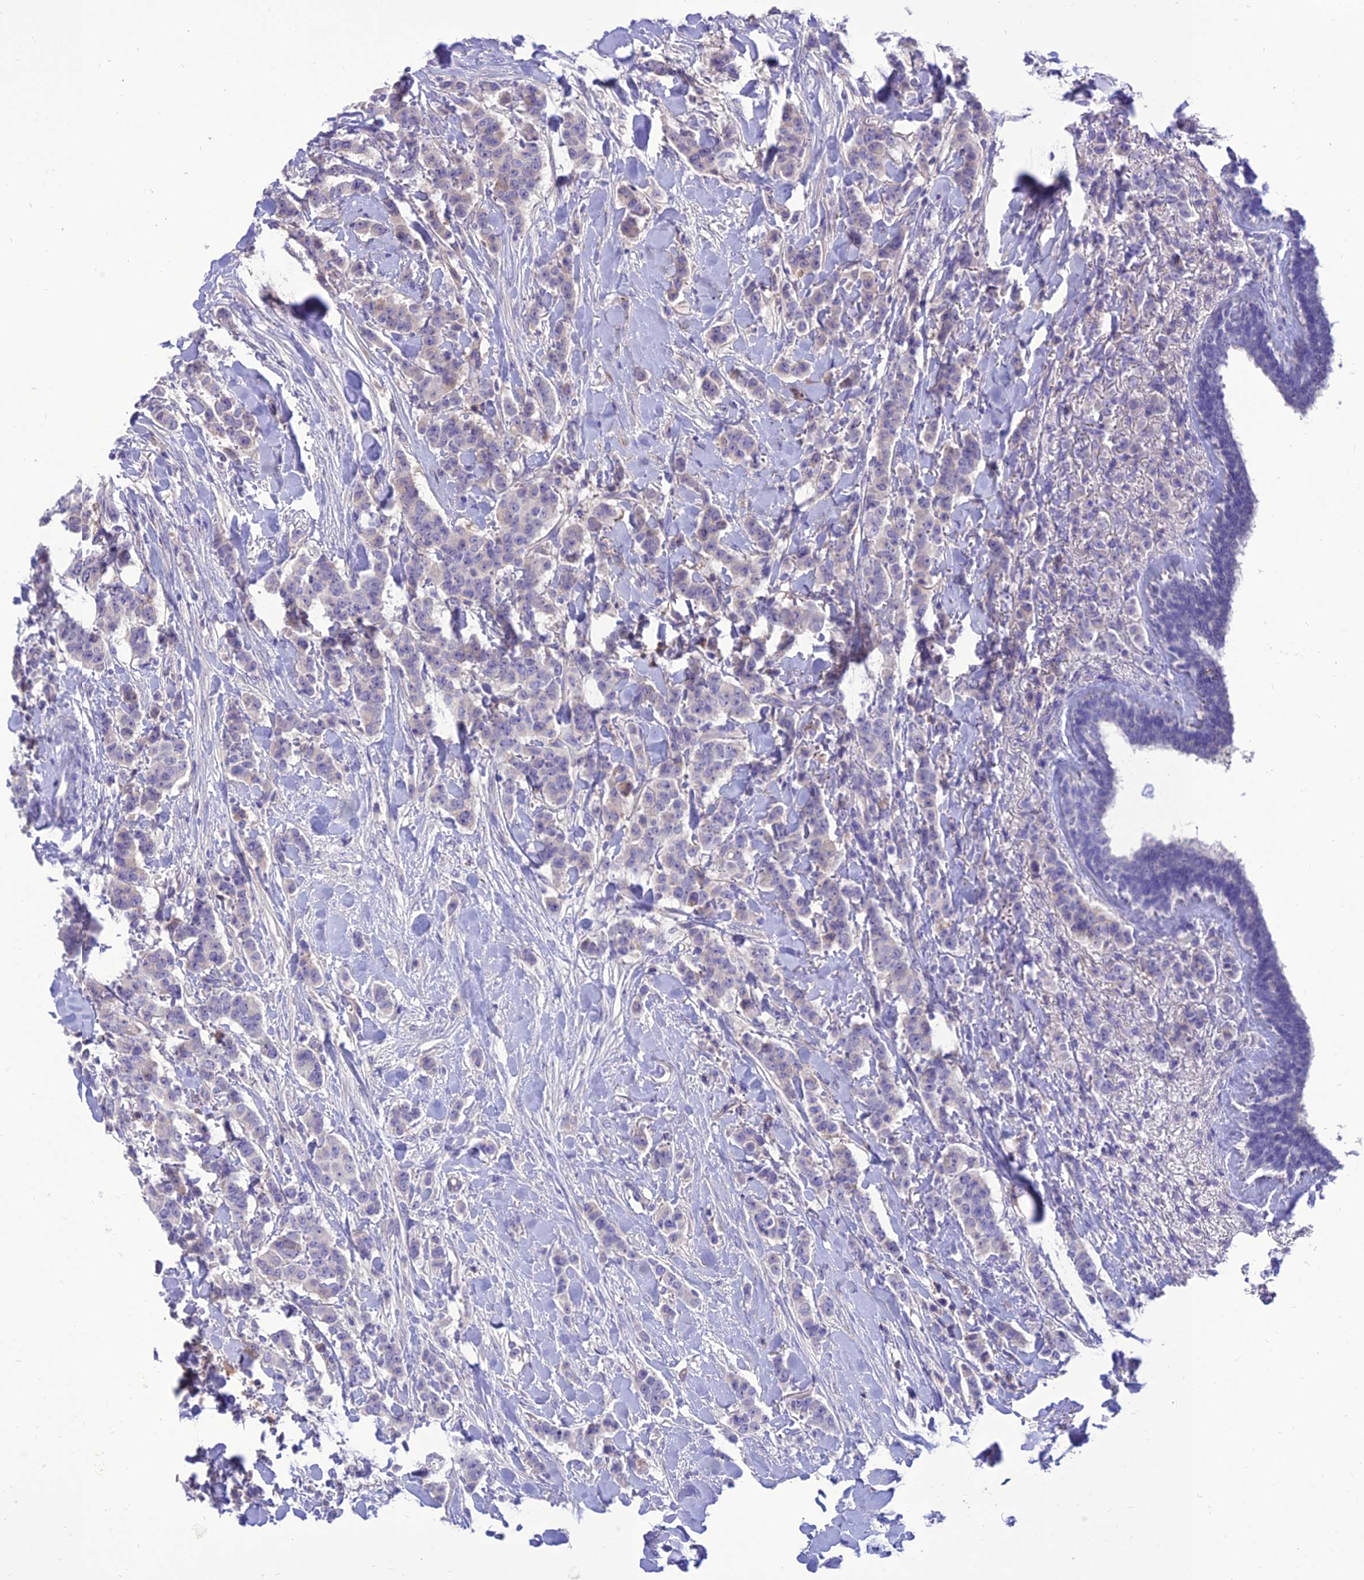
{"staining": {"intensity": "negative", "quantity": "none", "location": "none"}, "tissue": "breast cancer", "cell_type": "Tumor cells", "image_type": "cancer", "snomed": [{"axis": "morphology", "description": "Duct carcinoma"}, {"axis": "topography", "description": "Breast"}], "caption": "An immunohistochemistry micrograph of invasive ductal carcinoma (breast) is shown. There is no staining in tumor cells of invasive ductal carcinoma (breast).", "gene": "TEKT3", "patient": {"sex": "female", "age": 40}}